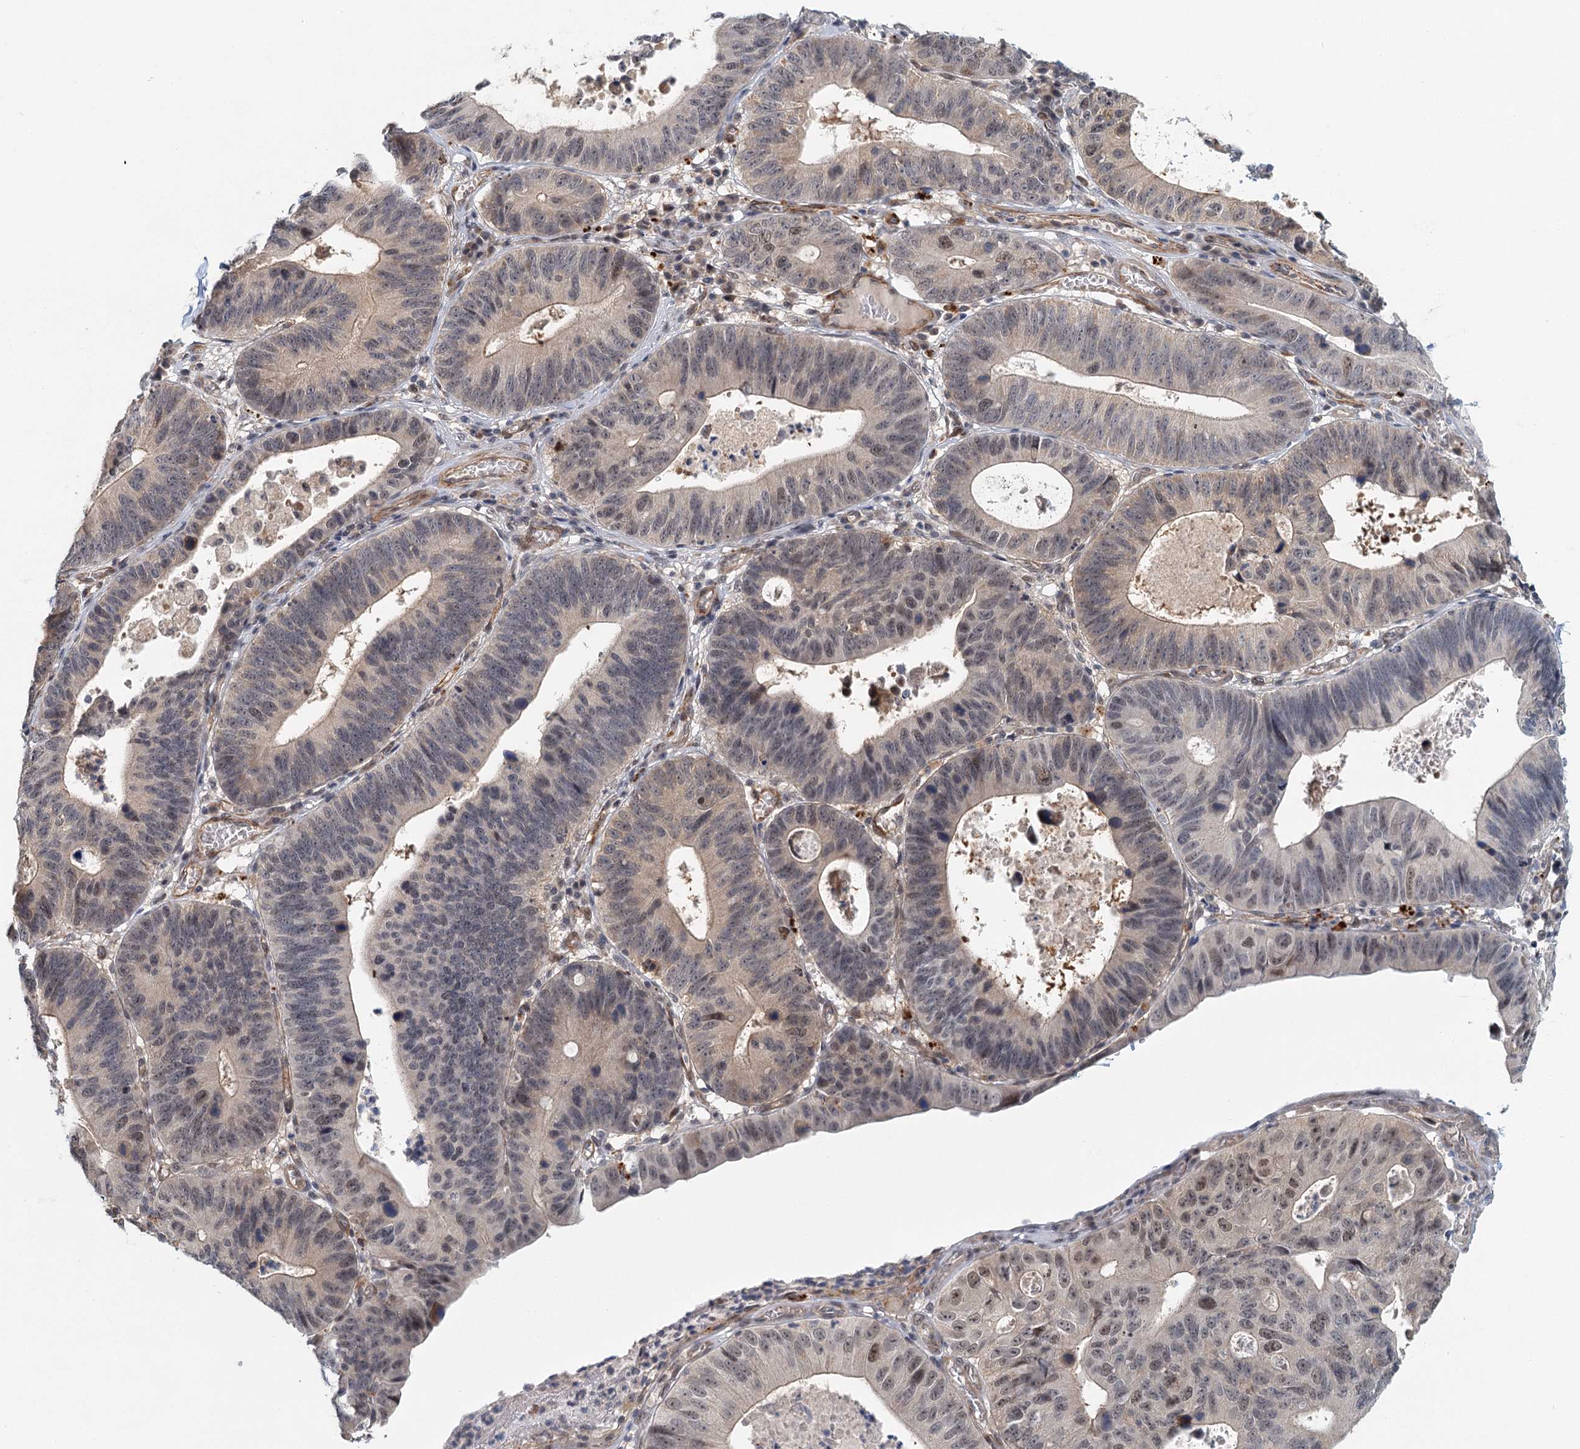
{"staining": {"intensity": "weak", "quantity": "25%-75%", "location": "nuclear"}, "tissue": "stomach cancer", "cell_type": "Tumor cells", "image_type": "cancer", "snomed": [{"axis": "morphology", "description": "Adenocarcinoma, NOS"}, {"axis": "topography", "description": "Stomach"}], "caption": "Immunohistochemistry of stomach cancer shows low levels of weak nuclear expression in approximately 25%-75% of tumor cells.", "gene": "TAS2R42", "patient": {"sex": "male", "age": 59}}